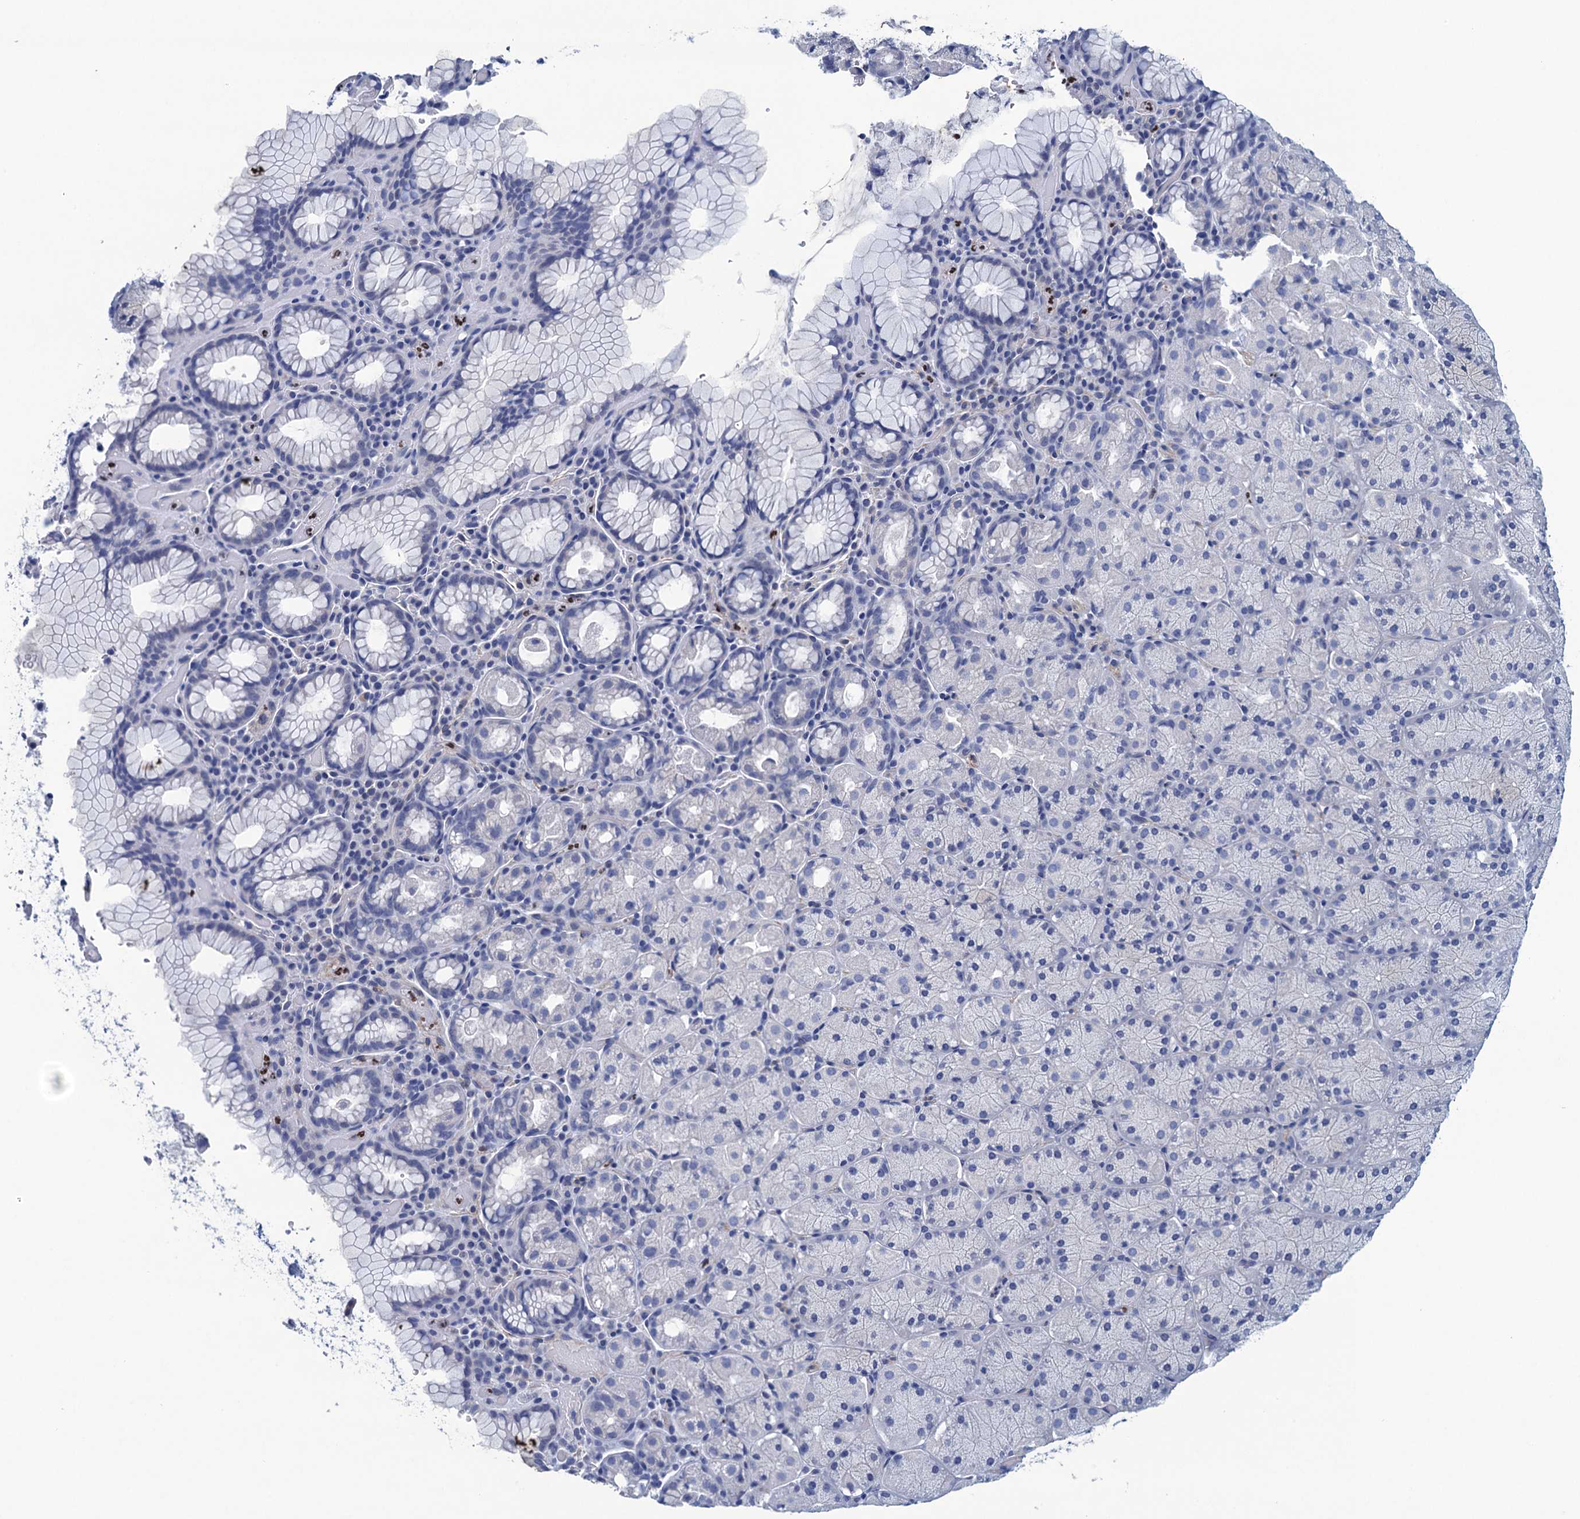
{"staining": {"intensity": "negative", "quantity": "none", "location": "none"}, "tissue": "stomach", "cell_type": "Glandular cells", "image_type": "normal", "snomed": [{"axis": "morphology", "description": "Normal tissue, NOS"}, {"axis": "topography", "description": "Stomach, upper"}, {"axis": "topography", "description": "Stomach, lower"}], "caption": "The histopathology image shows no staining of glandular cells in benign stomach.", "gene": "RHCG", "patient": {"sex": "male", "age": 80}}